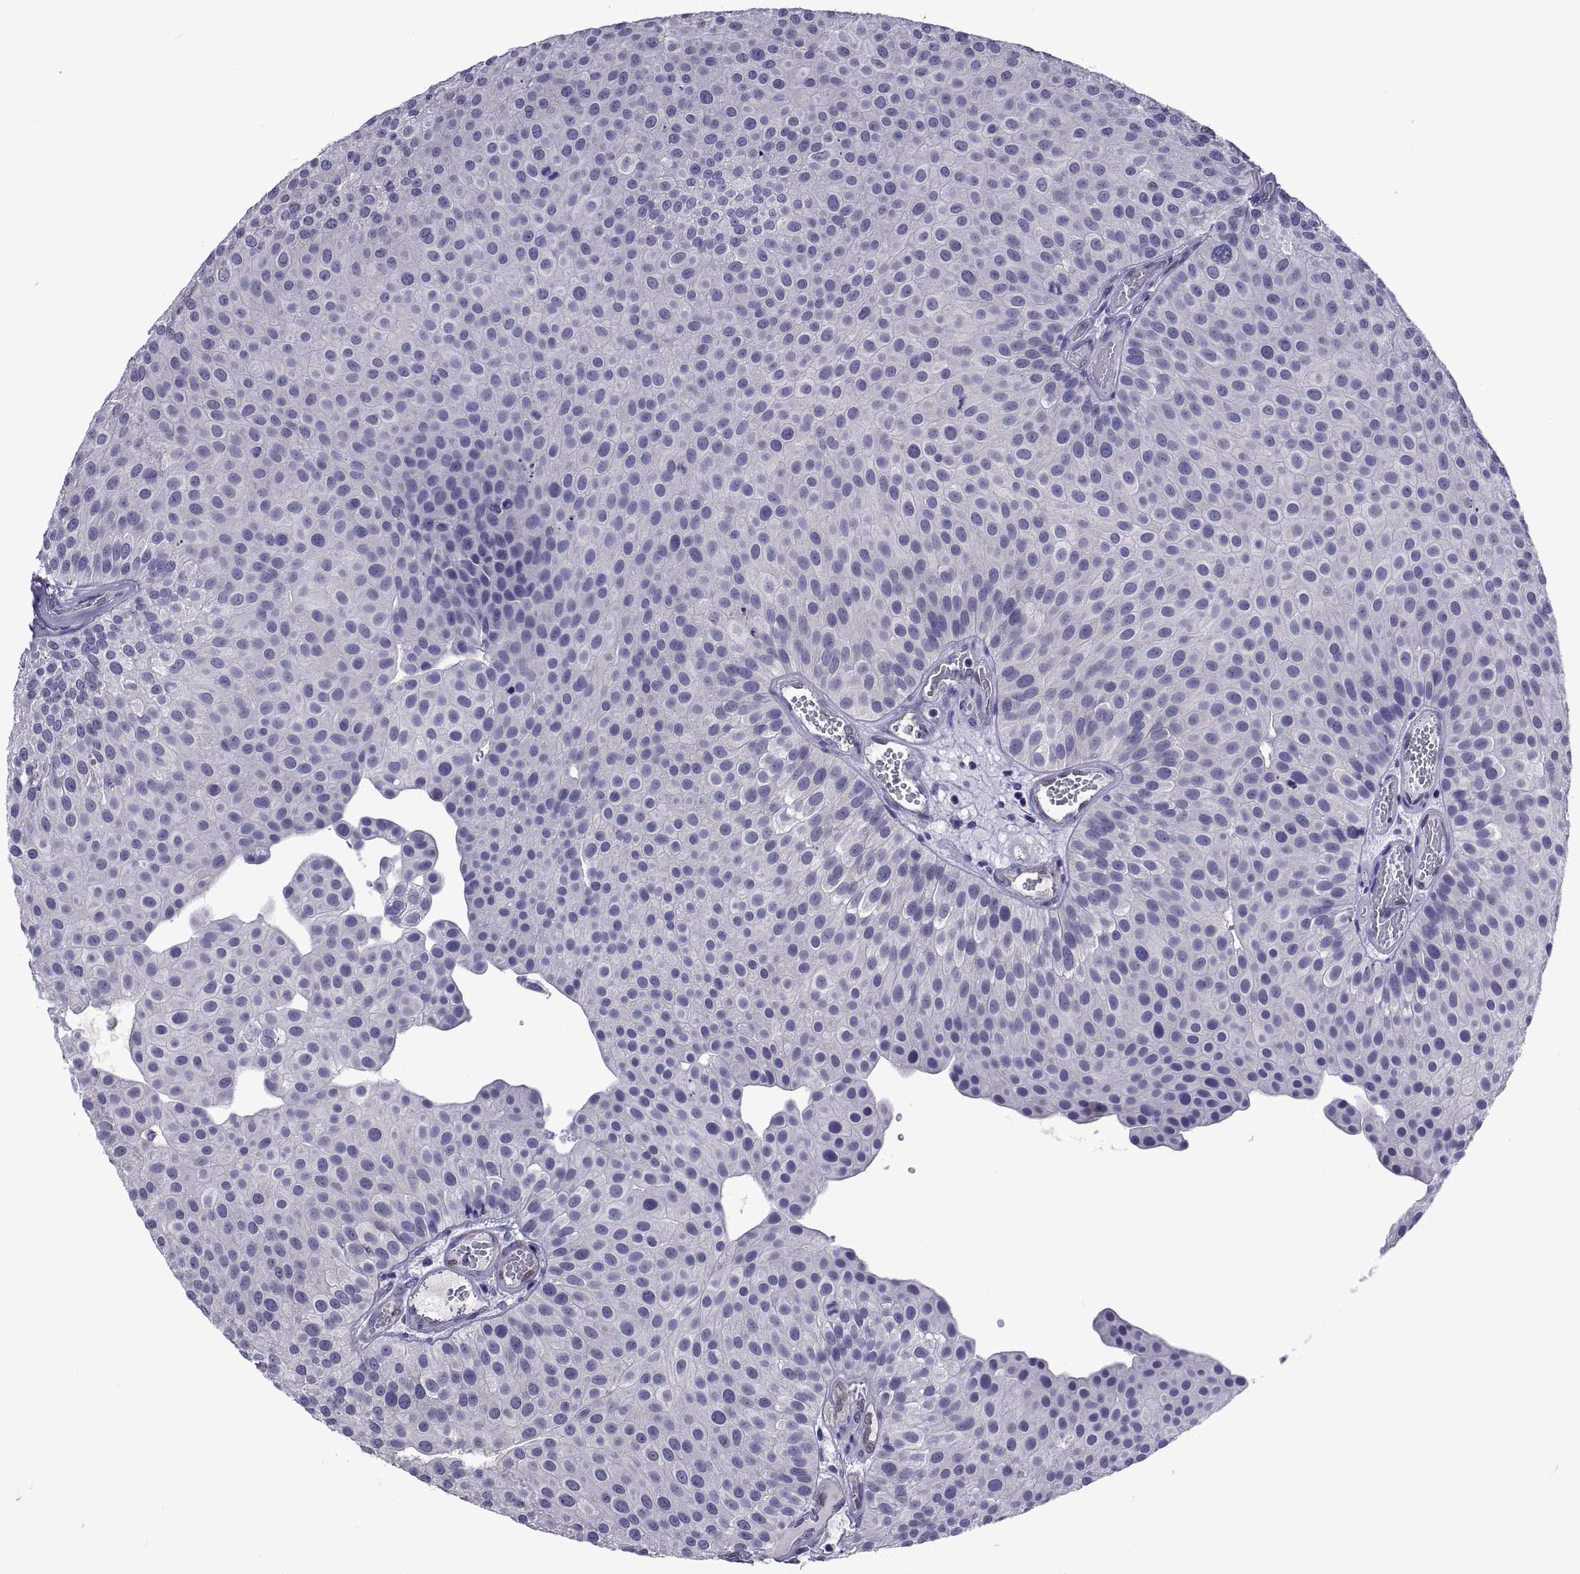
{"staining": {"intensity": "negative", "quantity": "none", "location": "none"}, "tissue": "urothelial cancer", "cell_type": "Tumor cells", "image_type": "cancer", "snomed": [{"axis": "morphology", "description": "Urothelial carcinoma, Low grade"}, {"axis": "topography", "description": "Urinary bladder"}], "caption": "IHC of human urothelial cancer exhibits no expression in tumor cells.", "gene": "LCN9", "patient": {"sex": "female", "age": 87}}